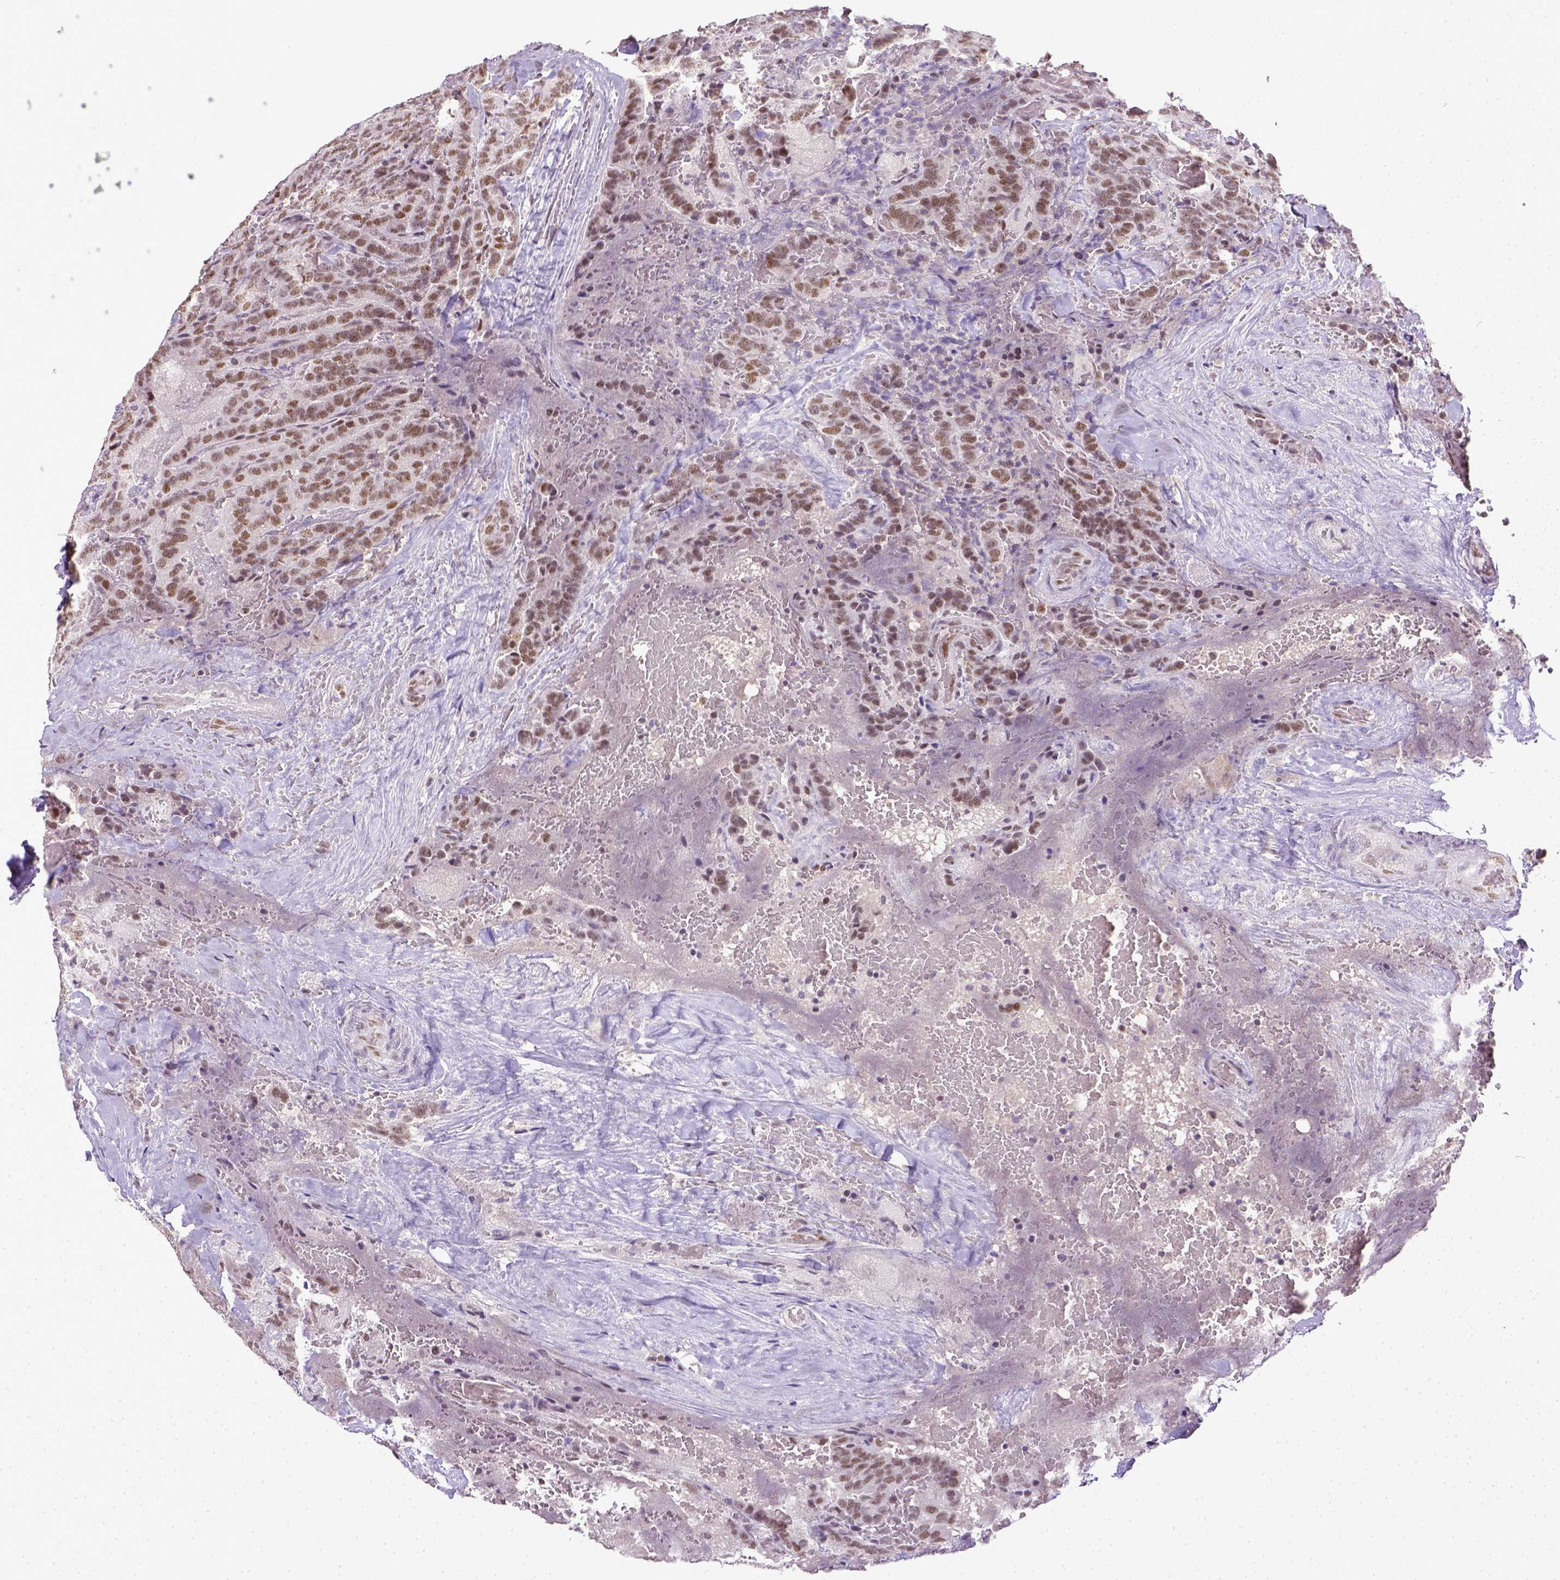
{"staining": {"intensity": "moderate", "quantity": ">75%", "location": "nuclear"}, "tissue": "thyroid cancer", "cell_type": "Tumor cells", "image_type": "cancer", "snomed": [{"axis": "morphology", "description": "Papillary adenocarcinoma, NOS"}, {"axis": "topography", "description": "Thyroid gland"}], "caption": "Brown immunohistochemical staining in human thyroid cancer demonstrates moderate nuclear staining in about >75% of tumor cells. Immunohistochemistry stains the protein in brown and the nuclei are stained blue.", "gene": "ERCC1", "patient": {"sex": "male", "age": 61}}